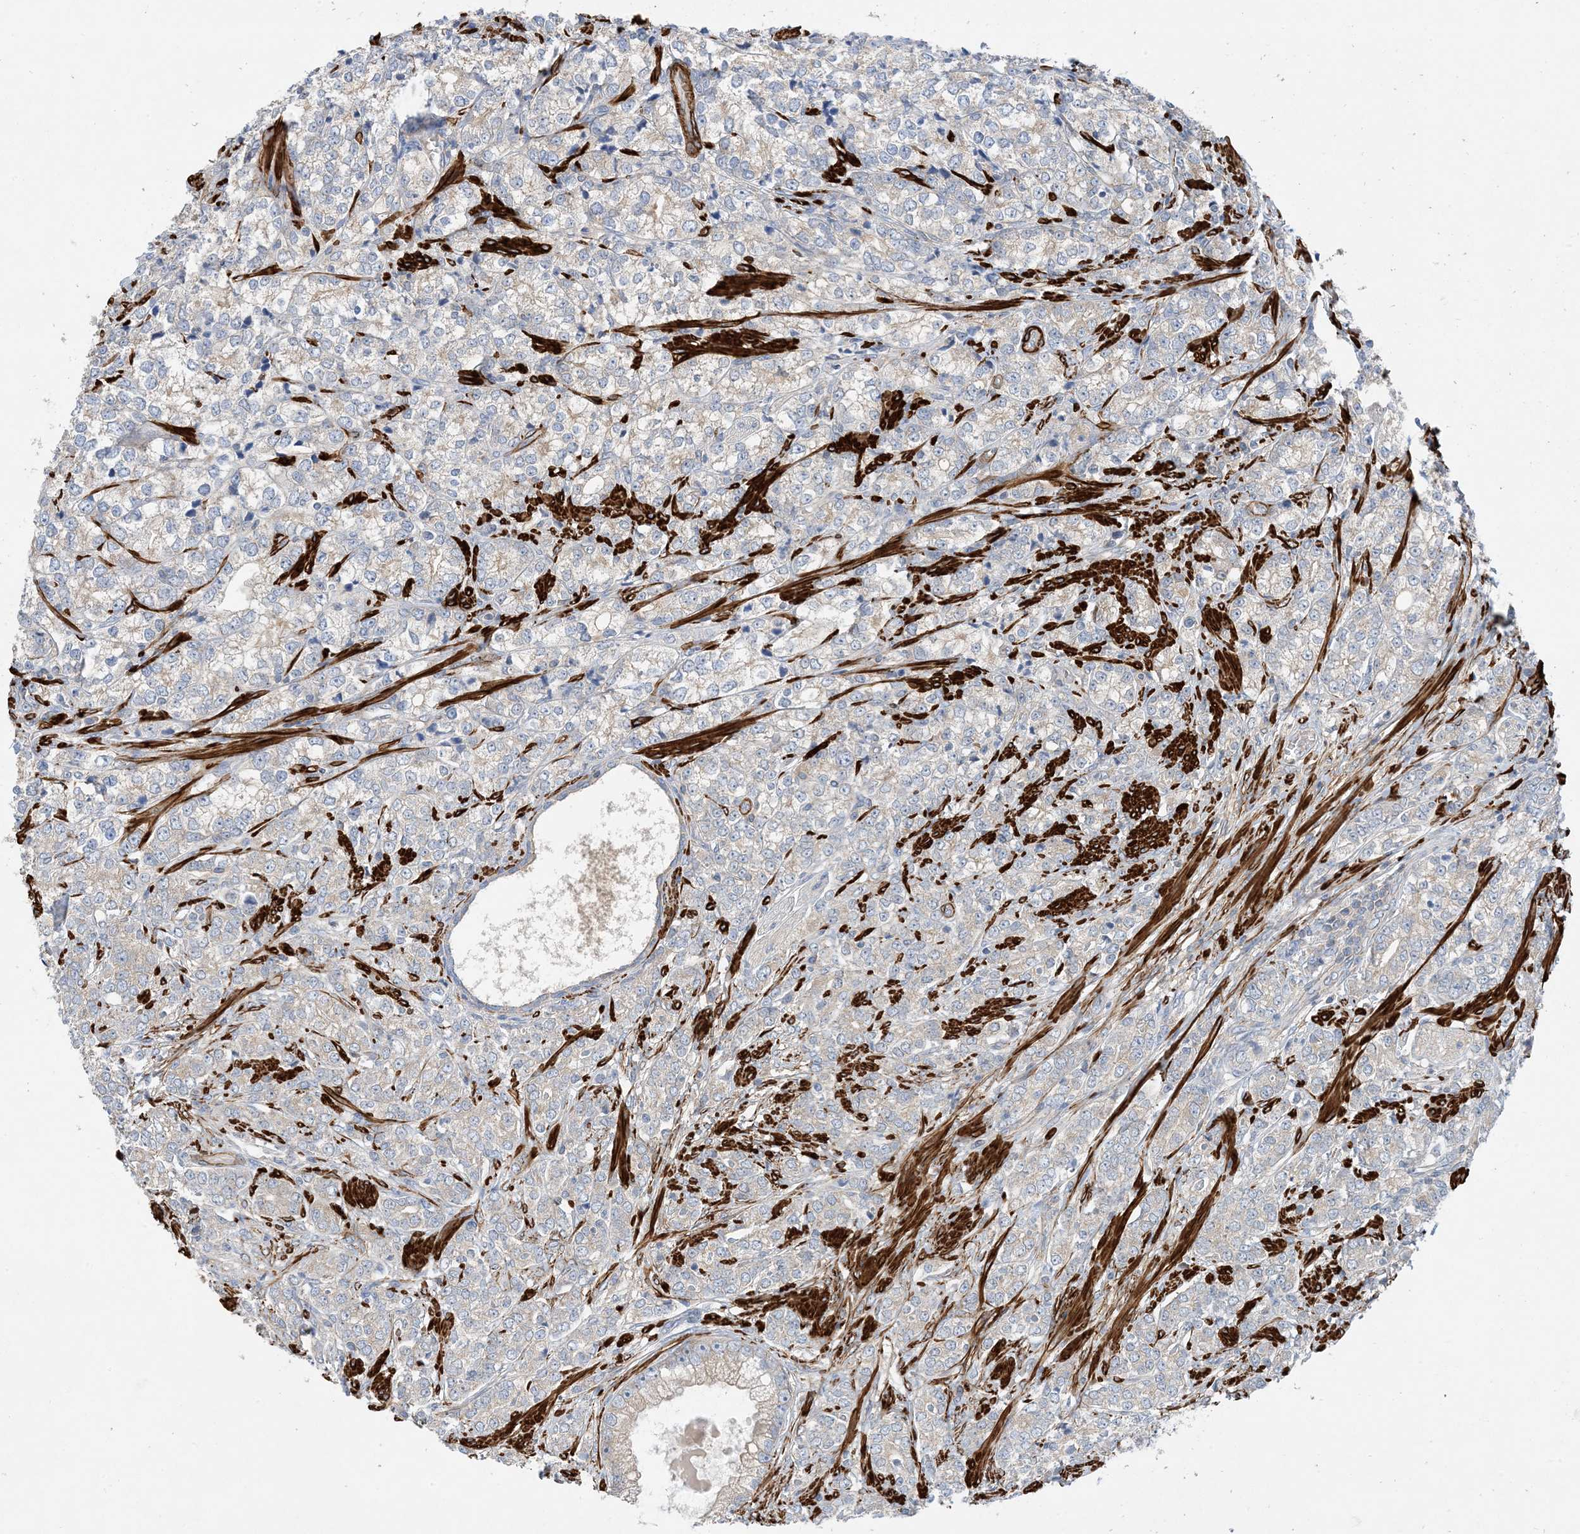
{"staining": {"intensity": "weak", "quantity": "25%-75%", "location": "cytoplasmic/membranous"}, "tissue": "prostate cancer", "cell_type": "Tumor cells", "image_type": "cancer", "snomed": [{"axis": "morphology", "description": "Adenocarcinoma, High grade"}, {"axis": "topography", "description": "Prostate"}], "caption": "There is low levels of weak cytoplasmic/membranous staining in tumor cells of high-grade adenocarcinoma (prostate), as demonstrated by immunohistochemical staining (brown color).", "gene": "KIFBP", "patient": {"sex": "male", "age": 69}}